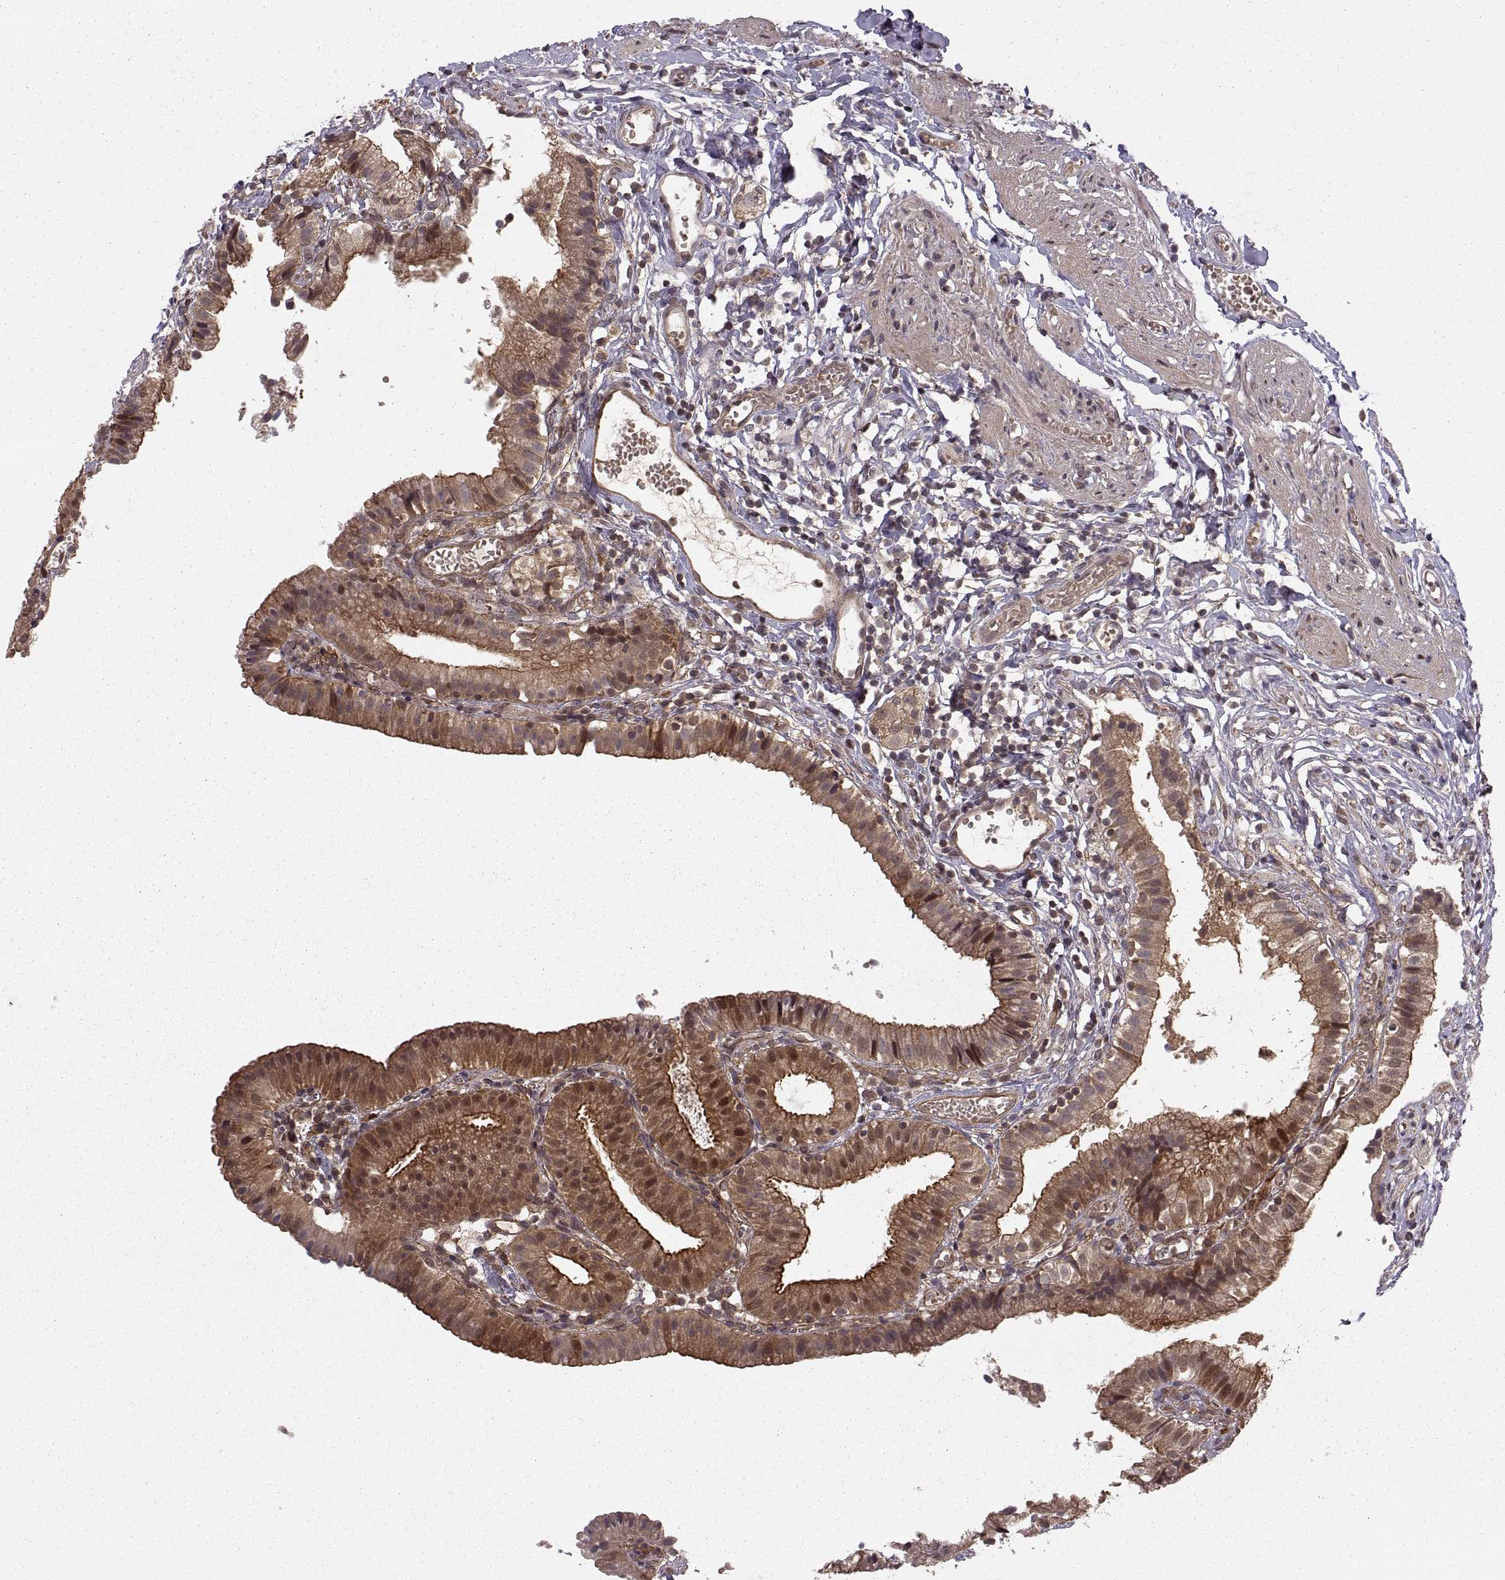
{"staining": {"intensity": "moderate", "quantity": ">75%", "location": "cytoplasmic/membranous,nuclear"}, "tissue": "gallbladder", "cell_type": "Glandular cells", "image_type": "normal", "snomed": [{"axis": "morphology", "description": "Normal tissue, NOS"}, {"axis": "topography", "description": "Gallbladder"}], "caption": "Human gallbladder stained for a protein (brown) reveals moderate cytoplasmic/membranous,nuclear positive expression in about >75% of glandular cells.", "gene": "DEDD", "patient": {"sex": "female", "age": 47}}